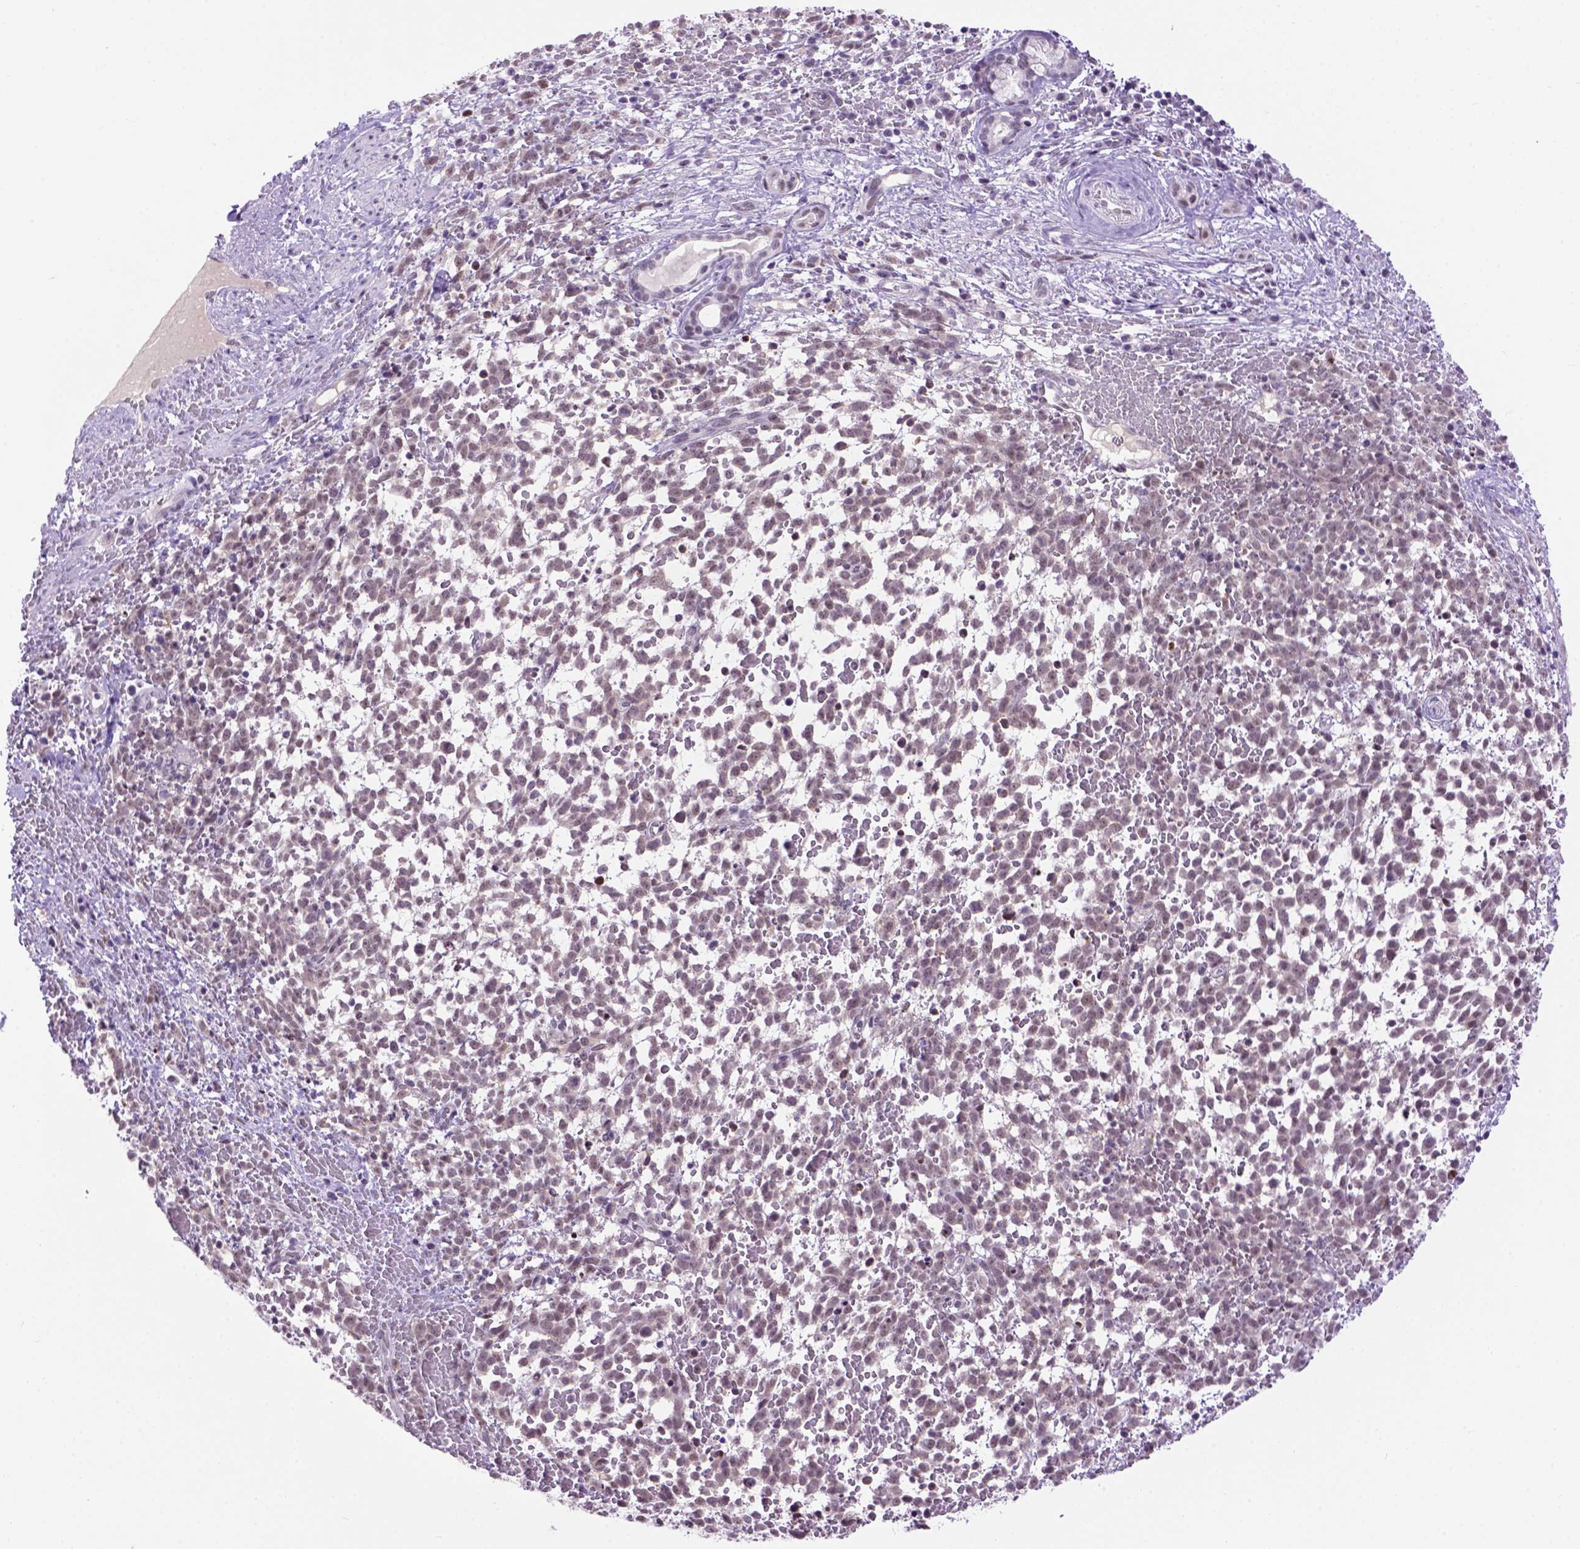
{"staining": {"intensity": "negative", "quantity": "none", "location": "none"}, "tissue": "melanoma", "cell_type": "Tumor cells", "image_type": "cancer", "snomed": [{"axis": "morphology", "description": "Malignant melanoma, NOS"}, {"axis": "topography", "description": "Skin"}], "caption": "Photomicrograph shows no significant protein expression in tumor cells of melanoma. Nuclei are stained in blue.", "gene": "TBPL1", "patient": {"sex": "female", "age": 70}}